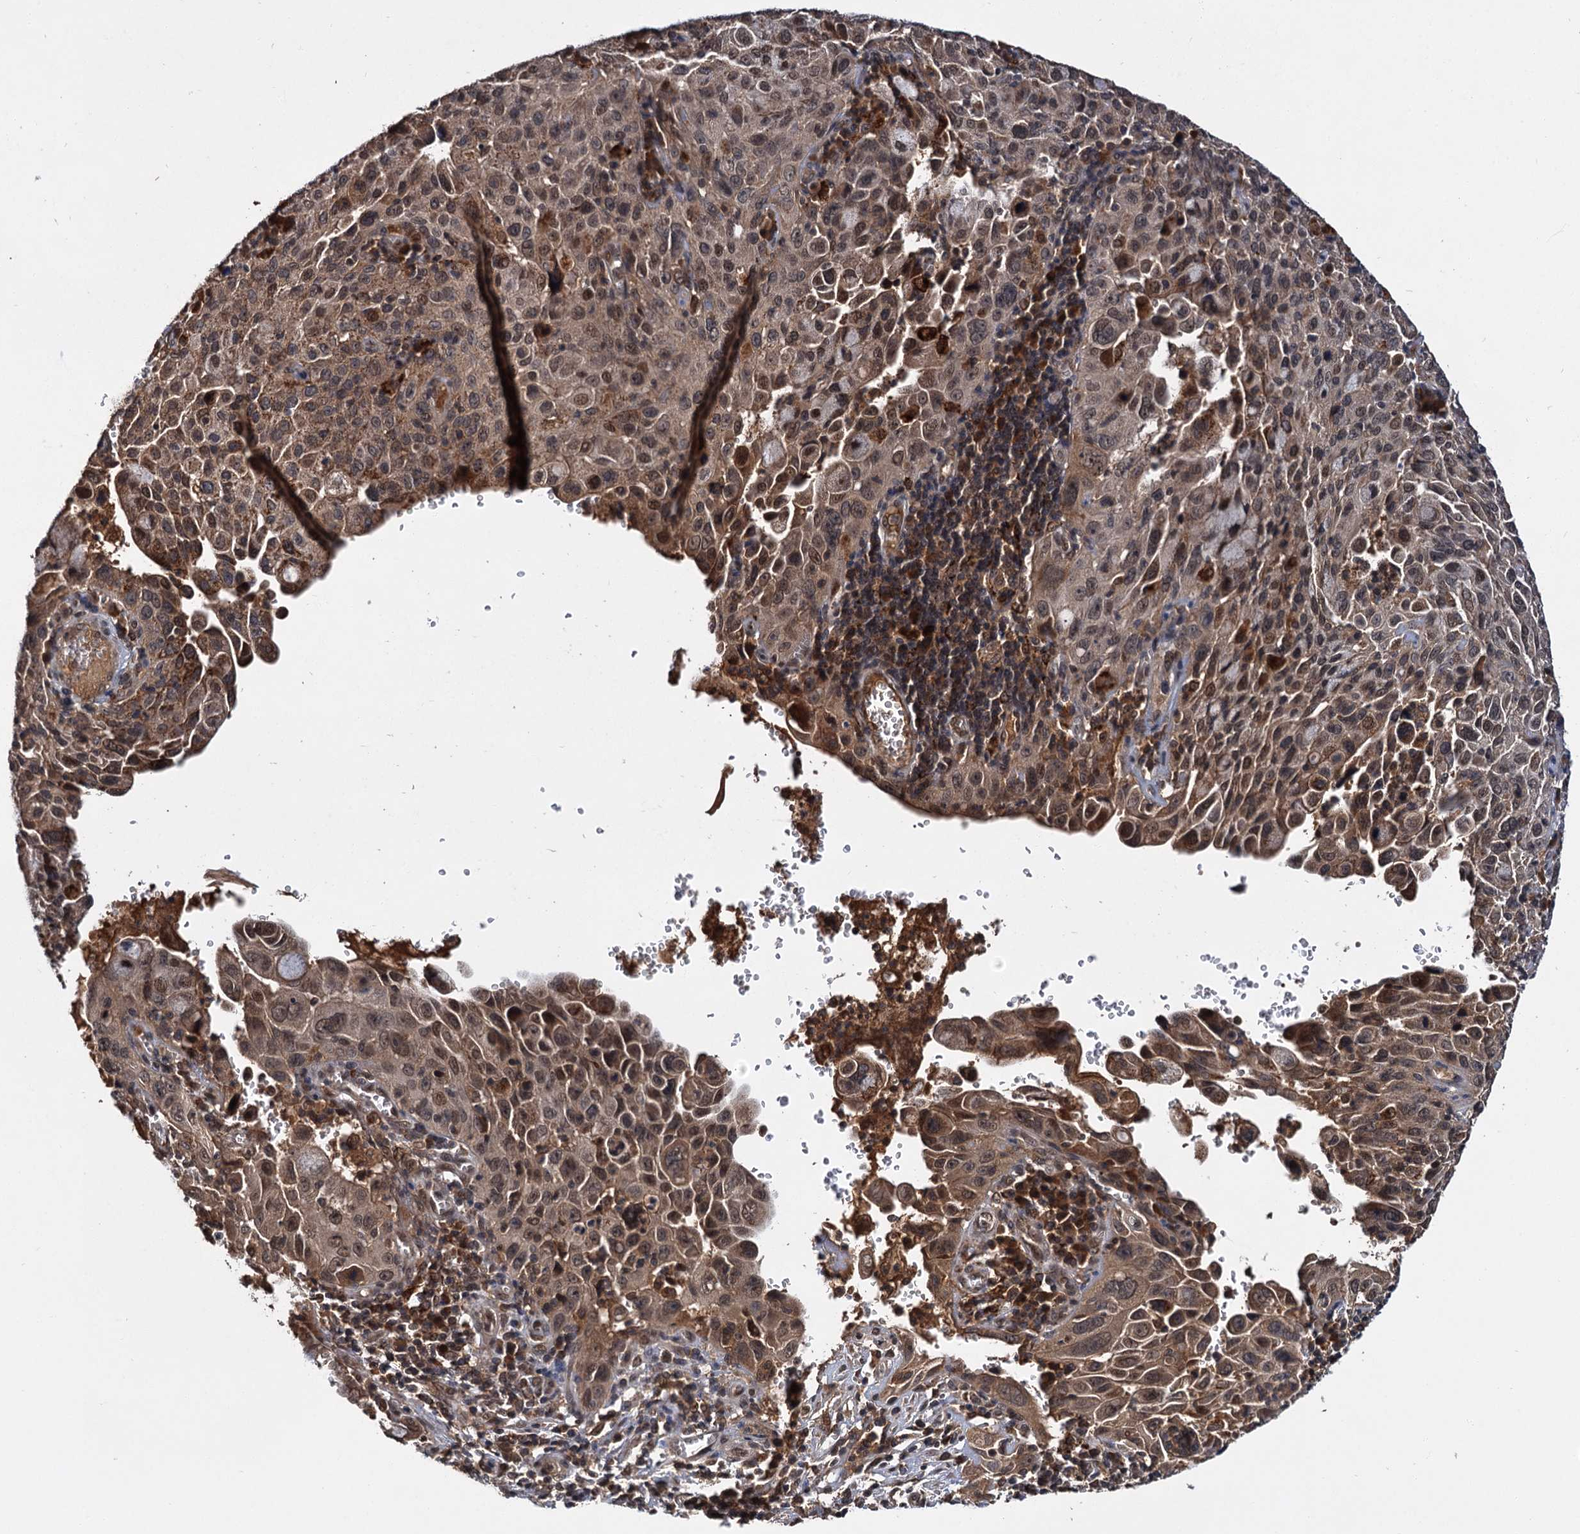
{"staining": {"intensity": "moderate", "quantity": "25%-75%", "location": "cytoplasmic/membranous"}, "tissue": "cervical cancer", "cell_type": "Tumor cells", "image_type": "cancer", "snomed": [{"axis": "morphology", "description": "Squamous cell carcinoma, NOS"}, {"axis": "topography", "description": "Cervix"}], "caption": "The immunohistochemical stain labels moderate cytoplasmic/membranous staining in tumor cells of cervical squamous cell carcinoma tissue.", "gene": "MBD6", "patient": {"sex": "female", "age": 42}}